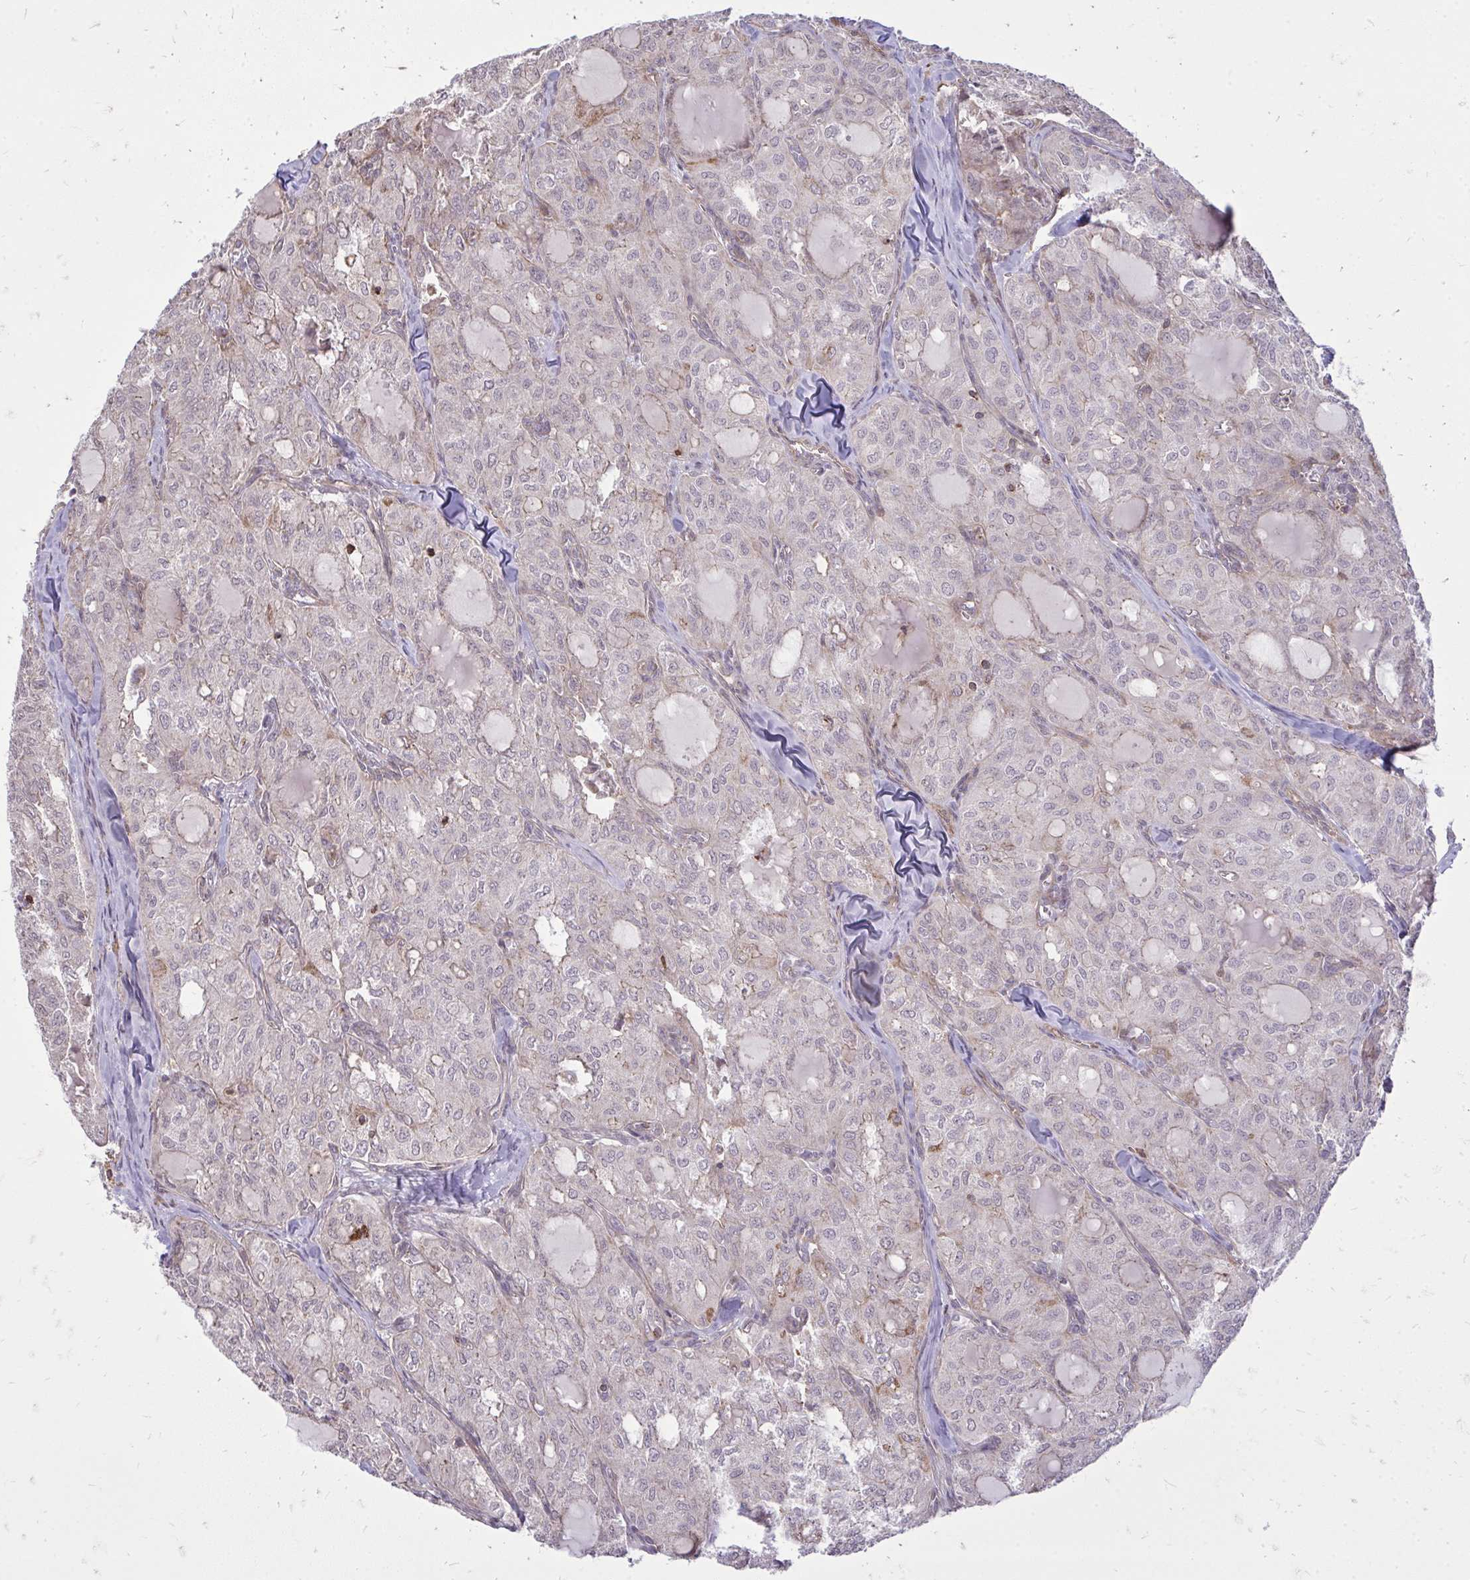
{"staining": {"intensity": "negative", "quantity": "none", "location": "none"}, "tissue": "thyroid cancer", "cell_type": "Tumor cells", "image_type": "cancer", "snomed": [{"axis": "morphology", "description": "Follicular adenoma carcinoma, NOS"}, {"axis": "topography", "description": "Thyroid gland"}], "caption": "This image is of thyroid cancer (follicular adenoma carcinoma) stained with immunohistochemistry (IHC) to label a protein in brown with the nuclei are counter-stained blue. There is no positivity in tumor cells.", "gene": "SLC7A5", "patient": {"sex": "male", "age": 75}}